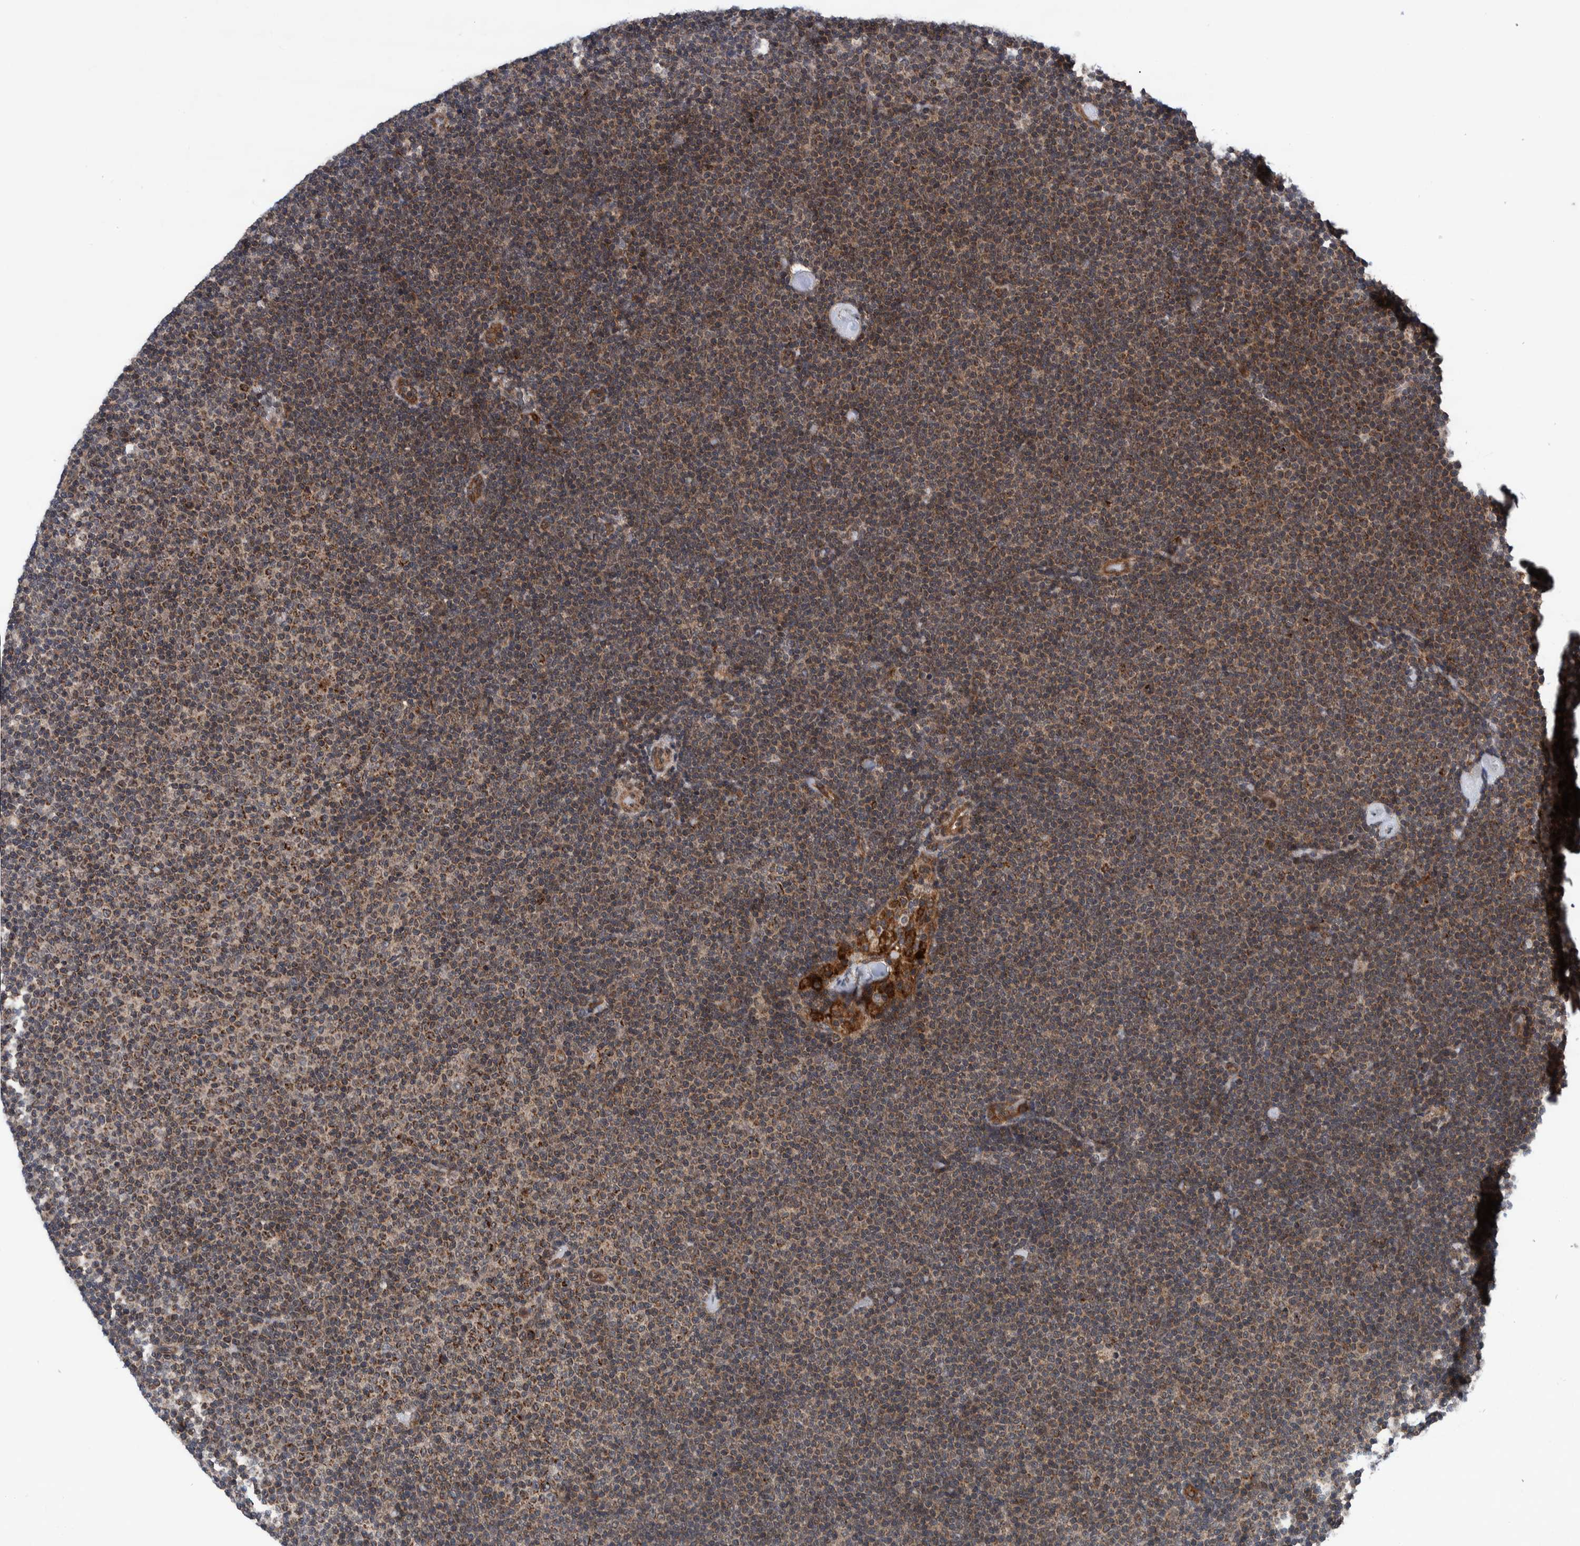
{"staining": {"intensity": "moderate", "quantity": ">75%", "location": "cytoplasmic/membranous"}, "tissue": "lymphoma", "cell_type": "Tumor cells", "image_type": "cancer", "snomed": [{"axis": "morphology", "description": "Malignant lymphoma, non-Hodgkin's type, Low grade"}, {"axis": "topography", "description": "Lymph node"}], "caption": "High-magnification brightfield microscopy of lymphoma stained with DAB (3,3'-diaminobenzidine) (brown) and counterstained with hematoxylin (blue). tumor cells exhibit moderate cytoplasmic/membranous expression is present in about>75% of cells.", "gene": "MRPS7", "patient": {"sex": "female", "age": 53}}